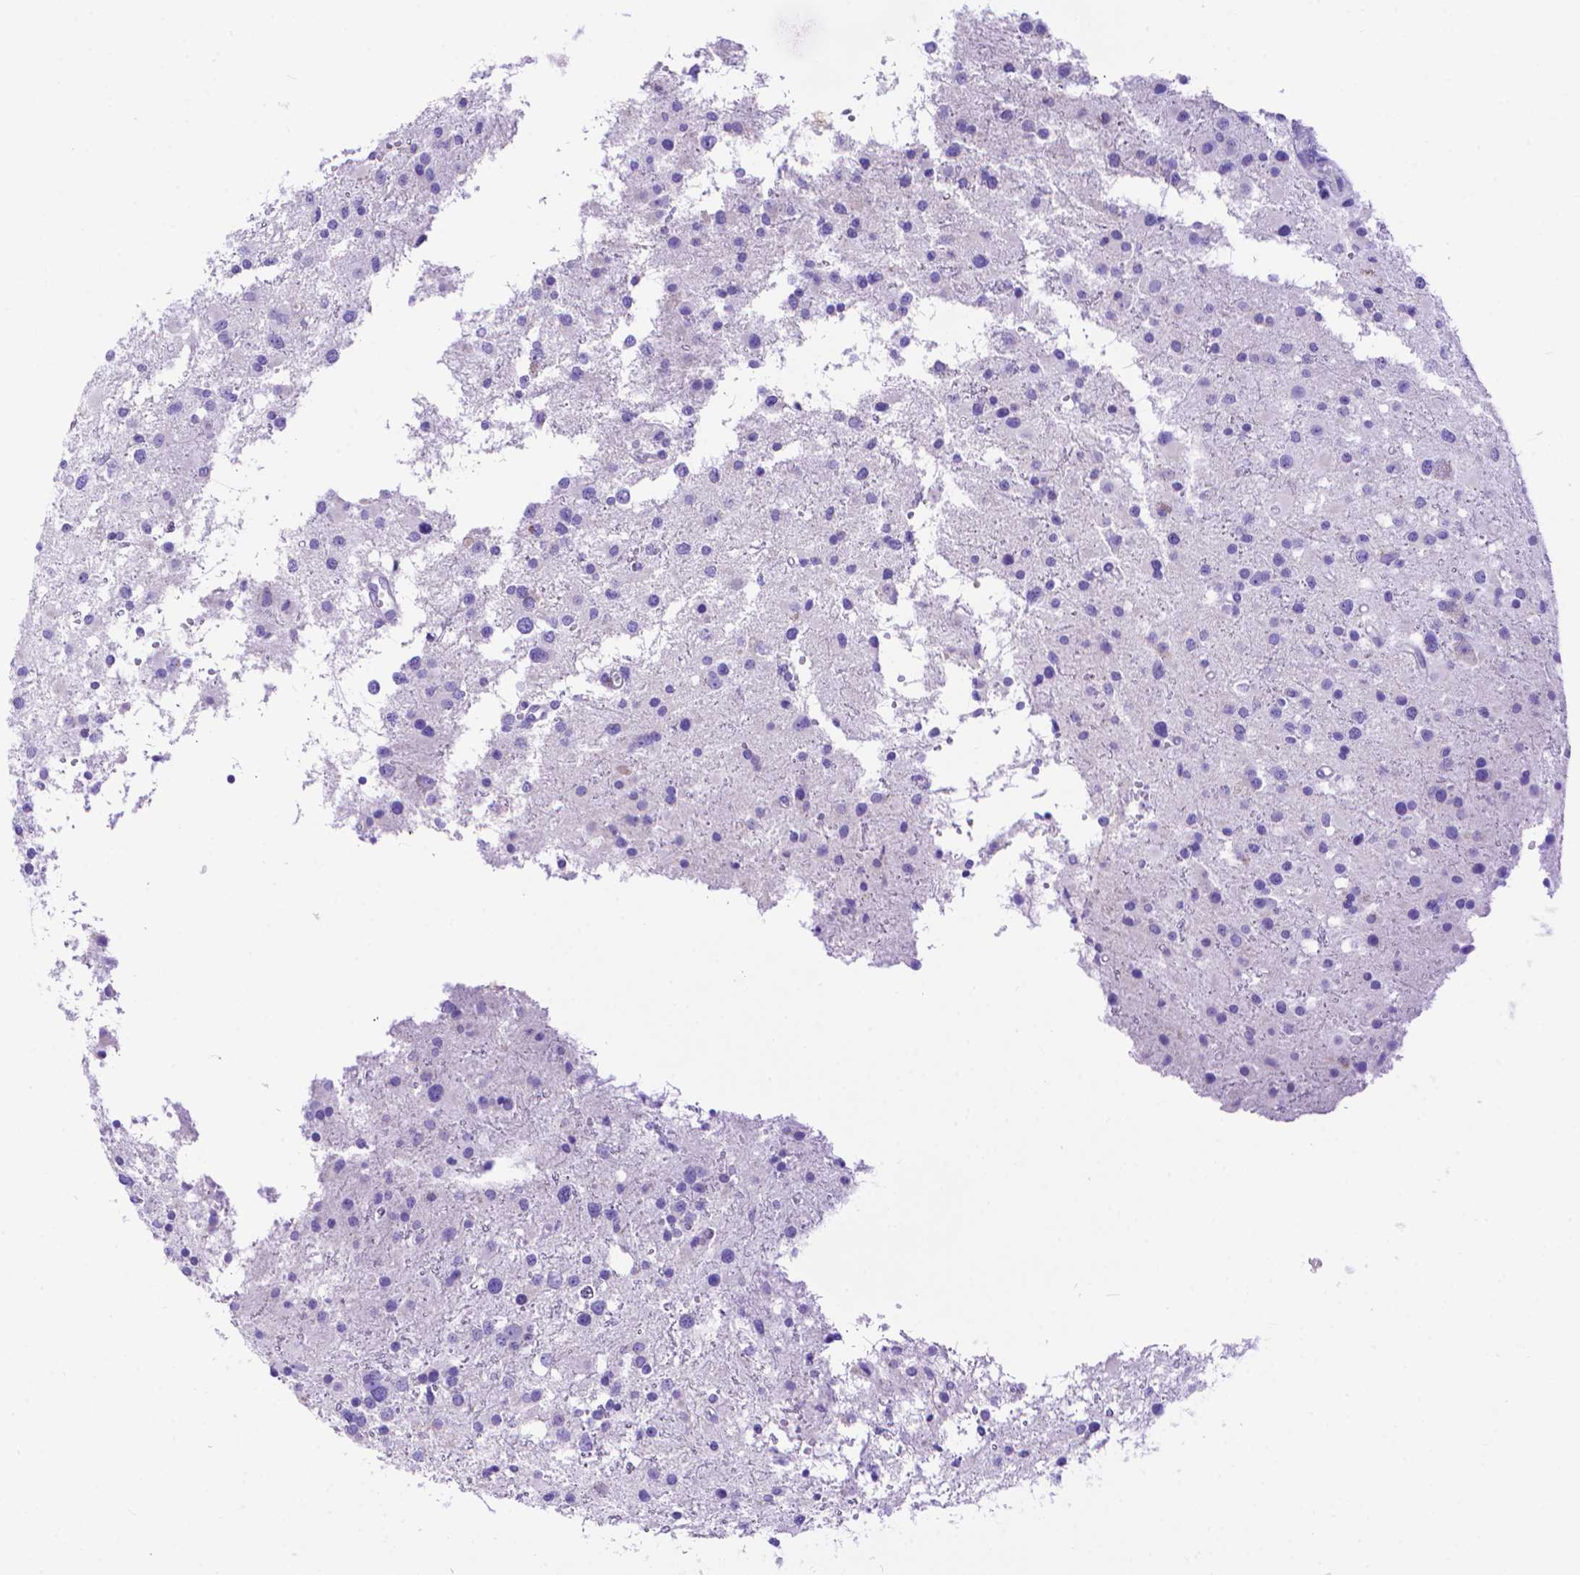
{"staining": {"intensity": "negative", "quantity": "none", "location": "none"}, "tissue": "glioma", "cell_type": "Tumor cells", "image_type": "cancer", "snomed": [{"axis": "morphology", "description": "Glioma, malignant, High grade"}, {"axis": "topography", "description": "Brain"}], "caption": "A histopathology image of glioma stained for a protein reveals no brown staining in tumor cells.", "gene": "DHRS2", "patient": {"sex": "male", "age": 54}}